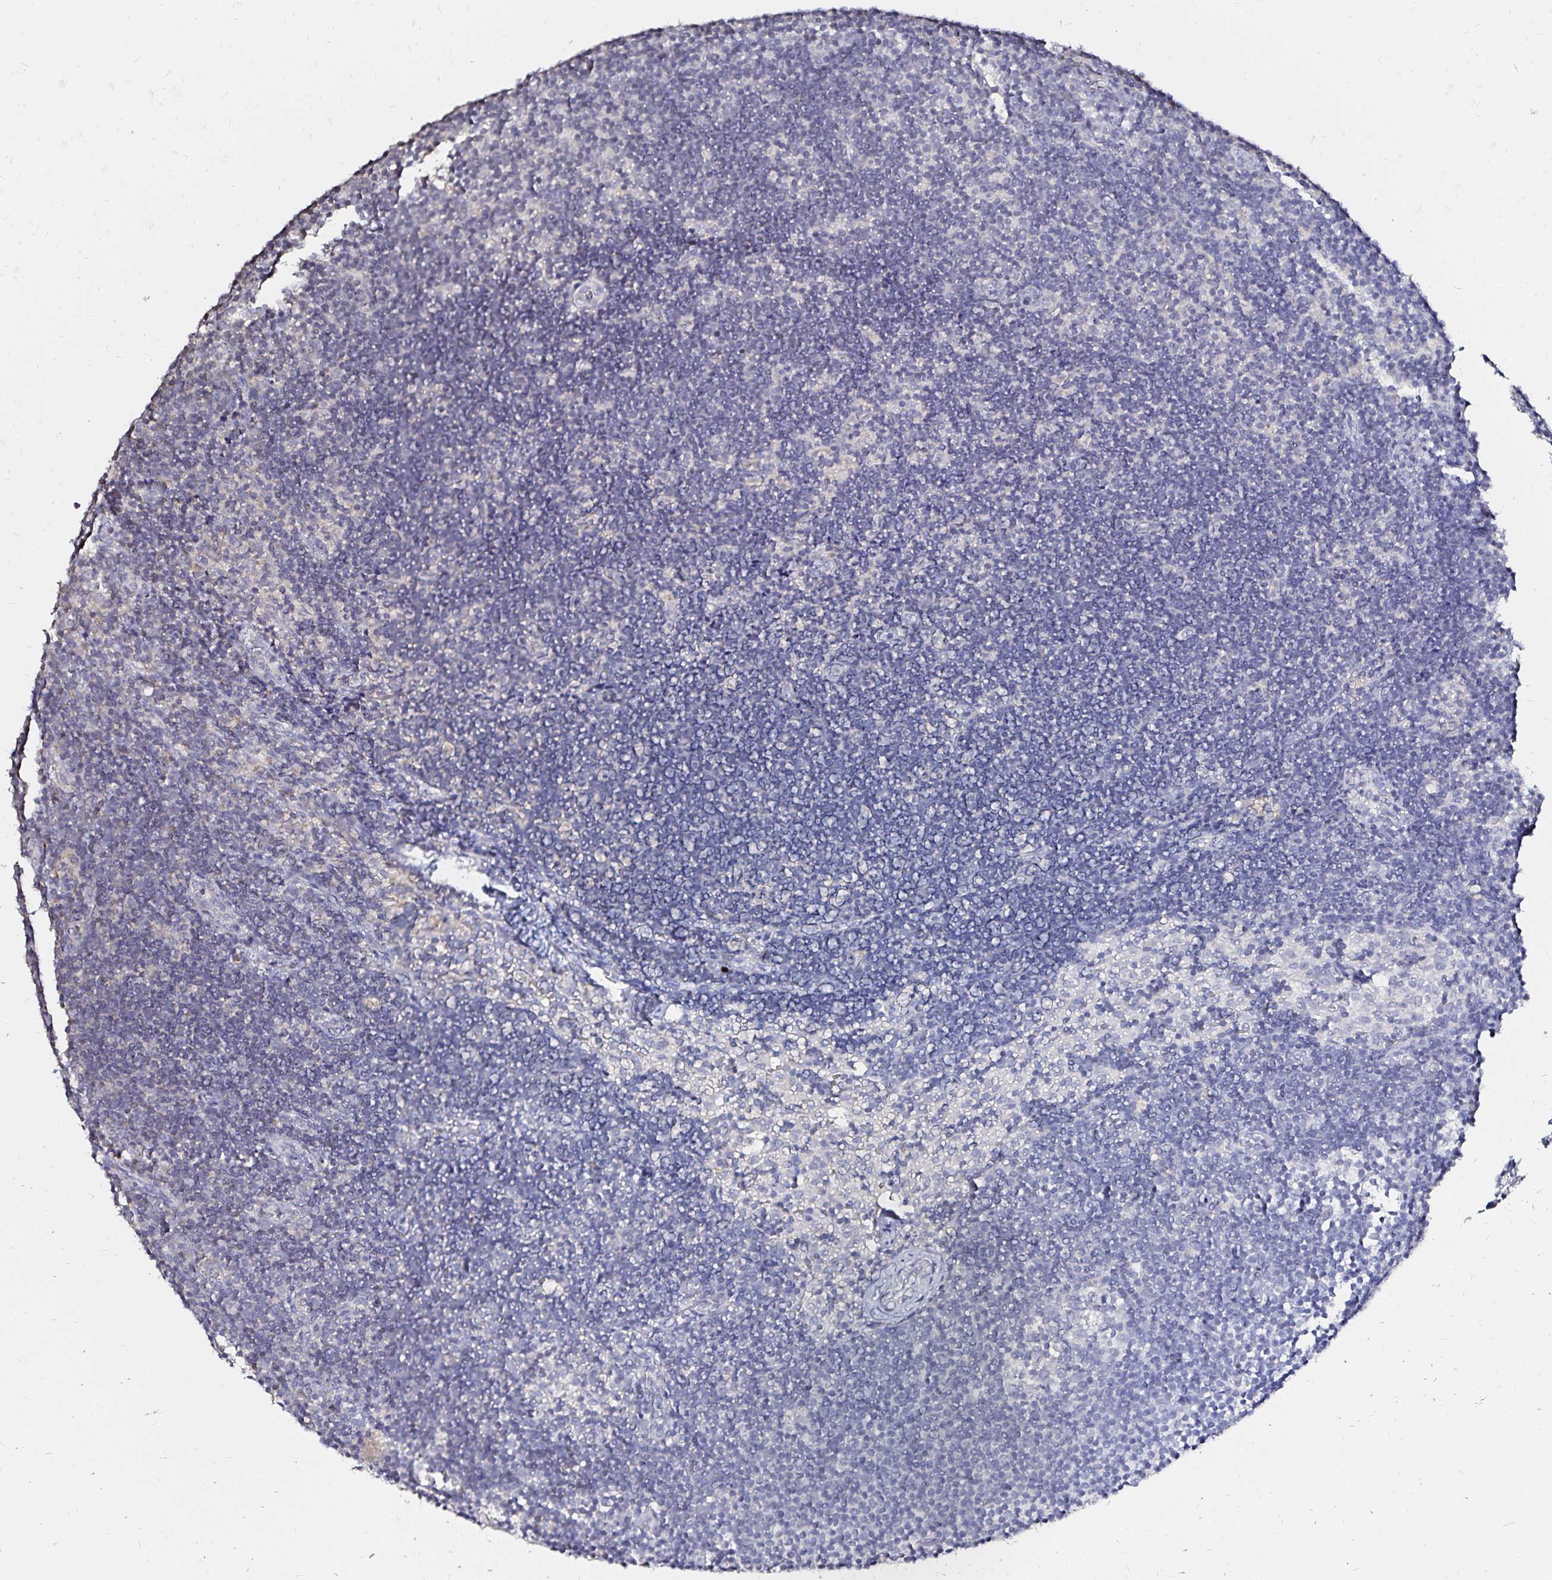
{"staining": {"intensity": "negative", "quantity": "none", "location": "none"}, "tissue": "lymph node", "cell_type": "Germinal center cells", "image_type": "normal", "snomed": [{"axis": "morphology", "description": "Normal tissue, NOS"}, {"axis": "topography", "description": "Lymph node"}], "caption": "This is an IHC photomicrograph of benign lymph node. There is no expression in germinal center cells.", "gene": "SLC5A1", "patient": {"sex": "female", "age": 31}}